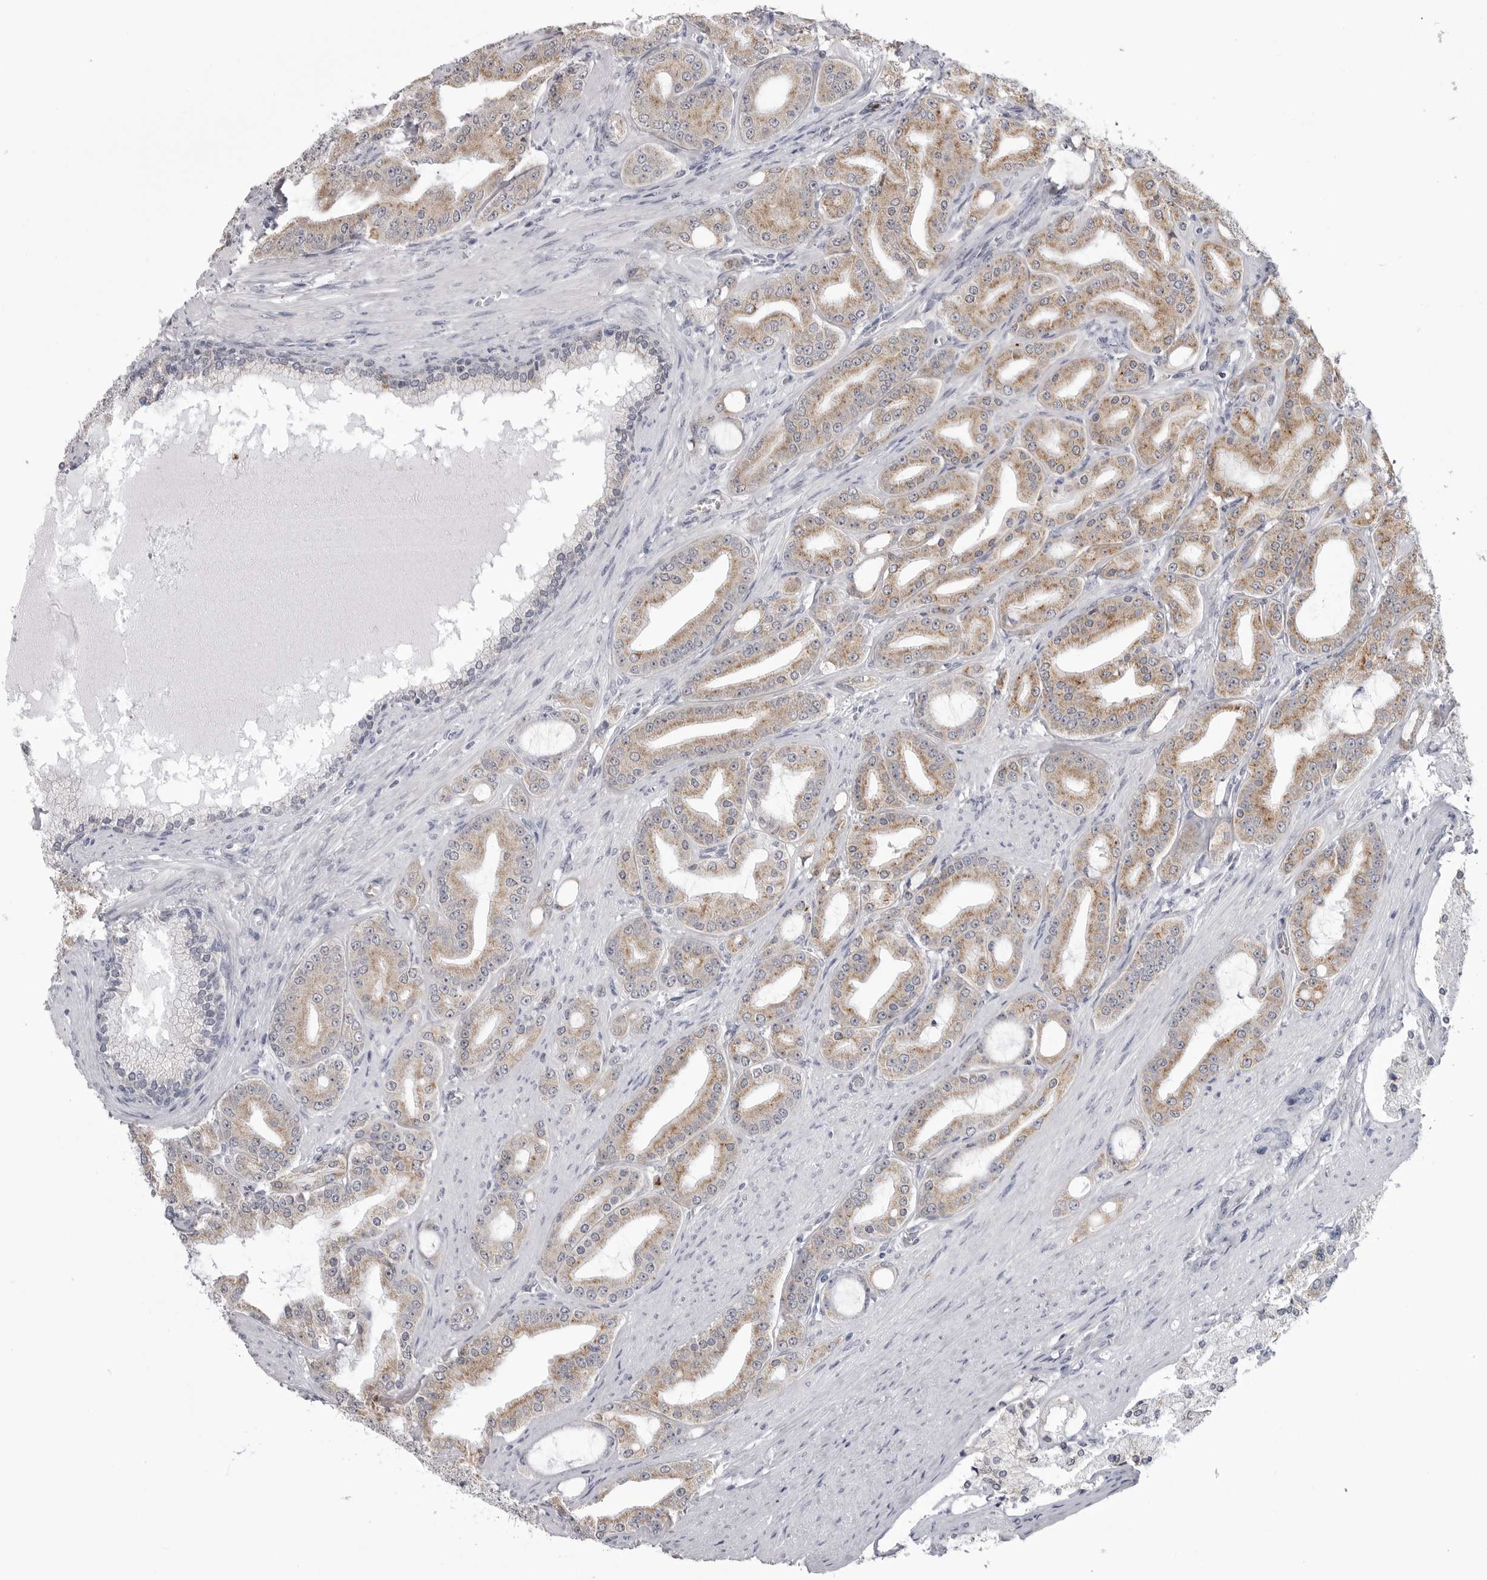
{"staining": {"intensity": "weak", "quantity": ">75%", "location": "cytoplasmic/membranous"}, "tissue": "prostate cancer", "cell_type": "Tumor cells", "image_type": "cancer", "snomed": [{"axis": "morphology", "description": "Adenocarcinoma, High grade"}, {"axis": "topography", "description": "Prostate"}], "caption": "Immunohistochemical staining of prostate cancer (adenocarcinoma (high-grade)) shows low levels of weak cytoplasmic/membranous positivity in about >75% of tumor cells.", "gene": "STAP2", "patient": {"sex": "male", "age": 60}}